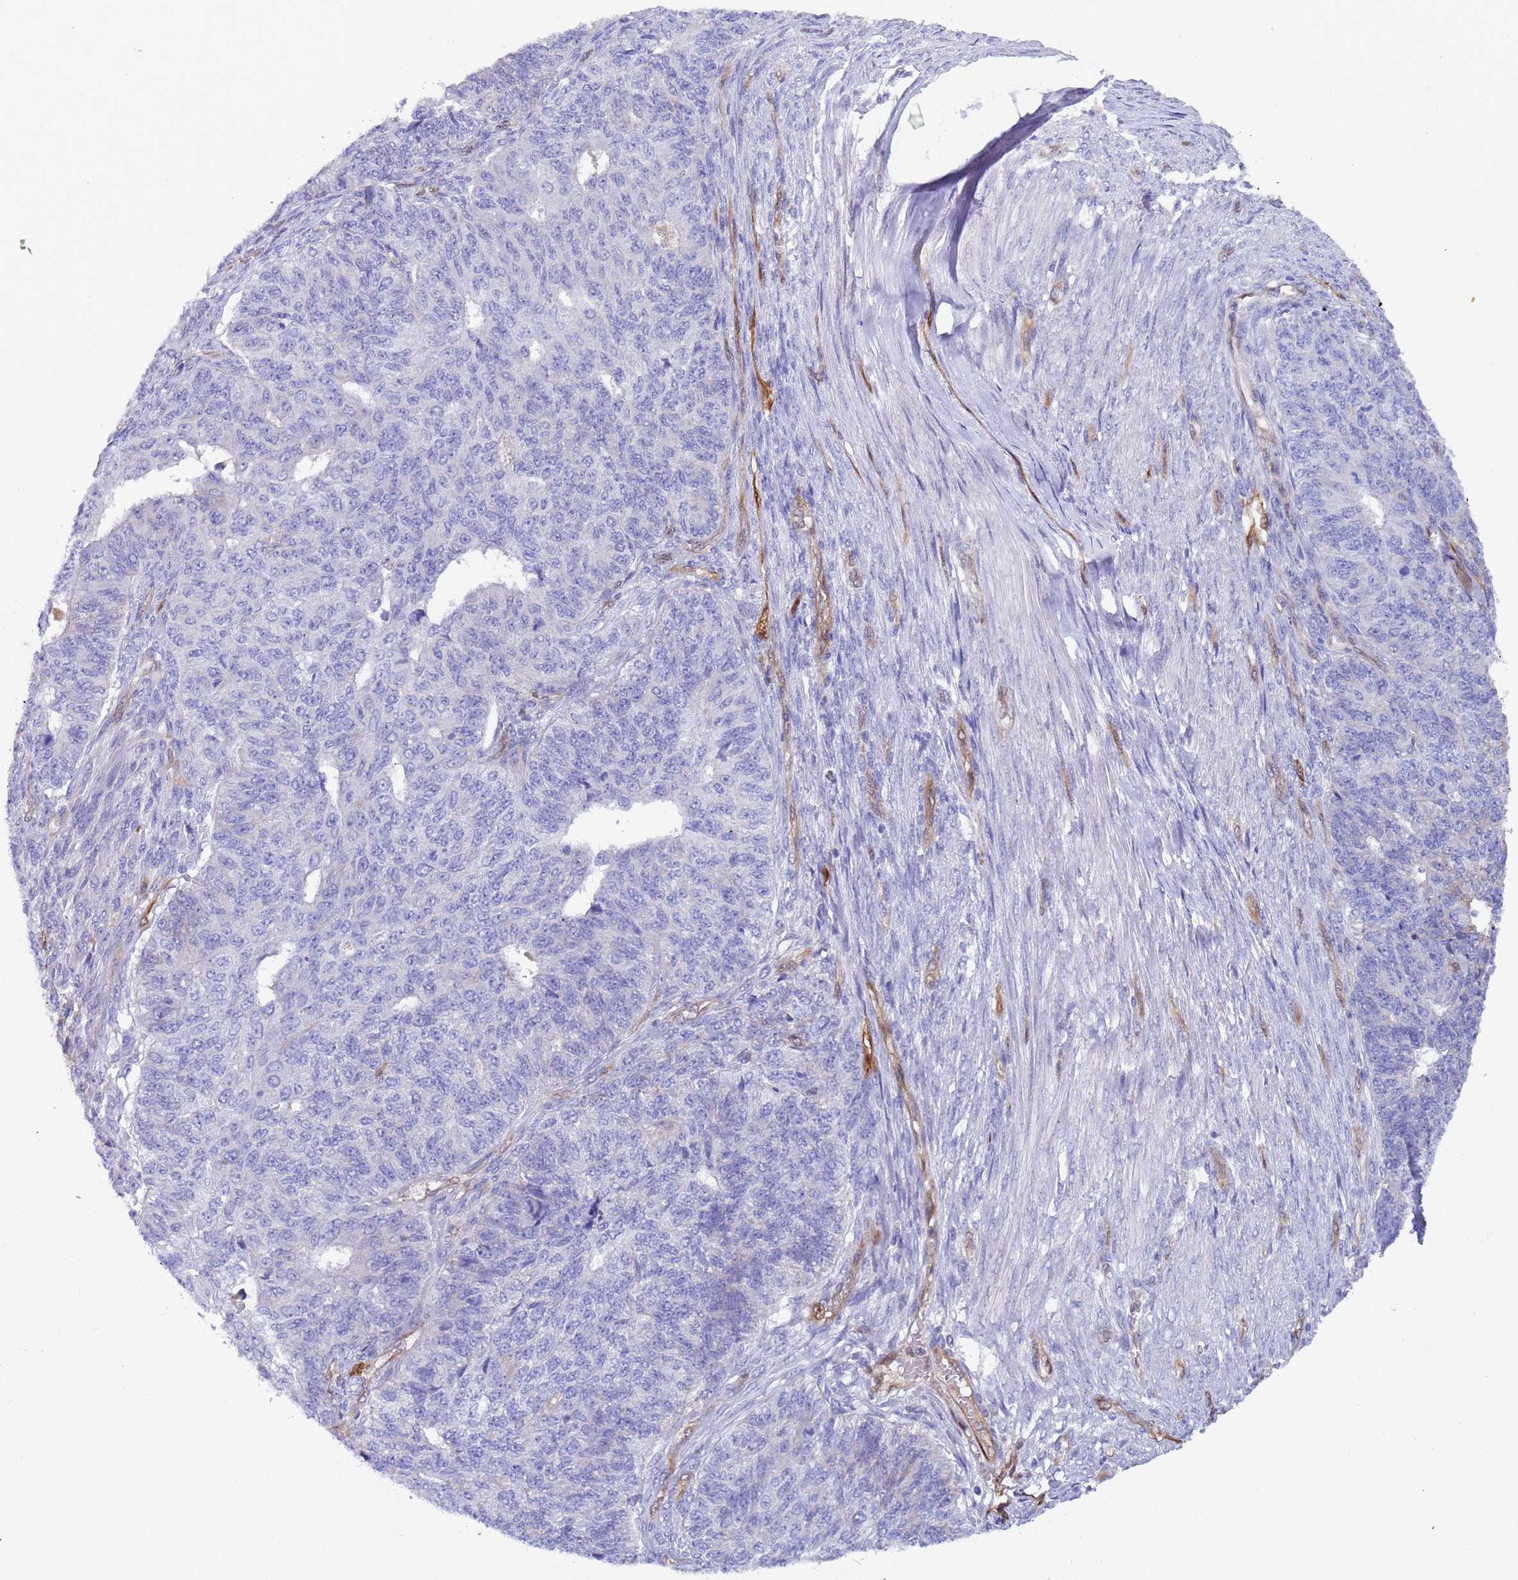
{"staining": {"intensity": "negative", "quantity": "none", "location": "none"}, "tissue": "endometrial cancer", "cell_type": "Tumor cells", "image_type": "cancer", "snomed": [{"axis": "morphology", "description": "Adenocarcinoma, NOS"}, {"axis": "topography", "description": "Endometrium"}], "caption": "Tumor cells are negative for brown protein staining in adenocarcinoma (endometrial). The staining was performed using DAB (3,3'-diaminobenzidine) to visualize the protein expression in brown, while the nuclei were stained in blue with hematoxylin (Magnification: 20x).", "gene": "FOXRED1", "patient": {"sex": "female", "age": 32}}